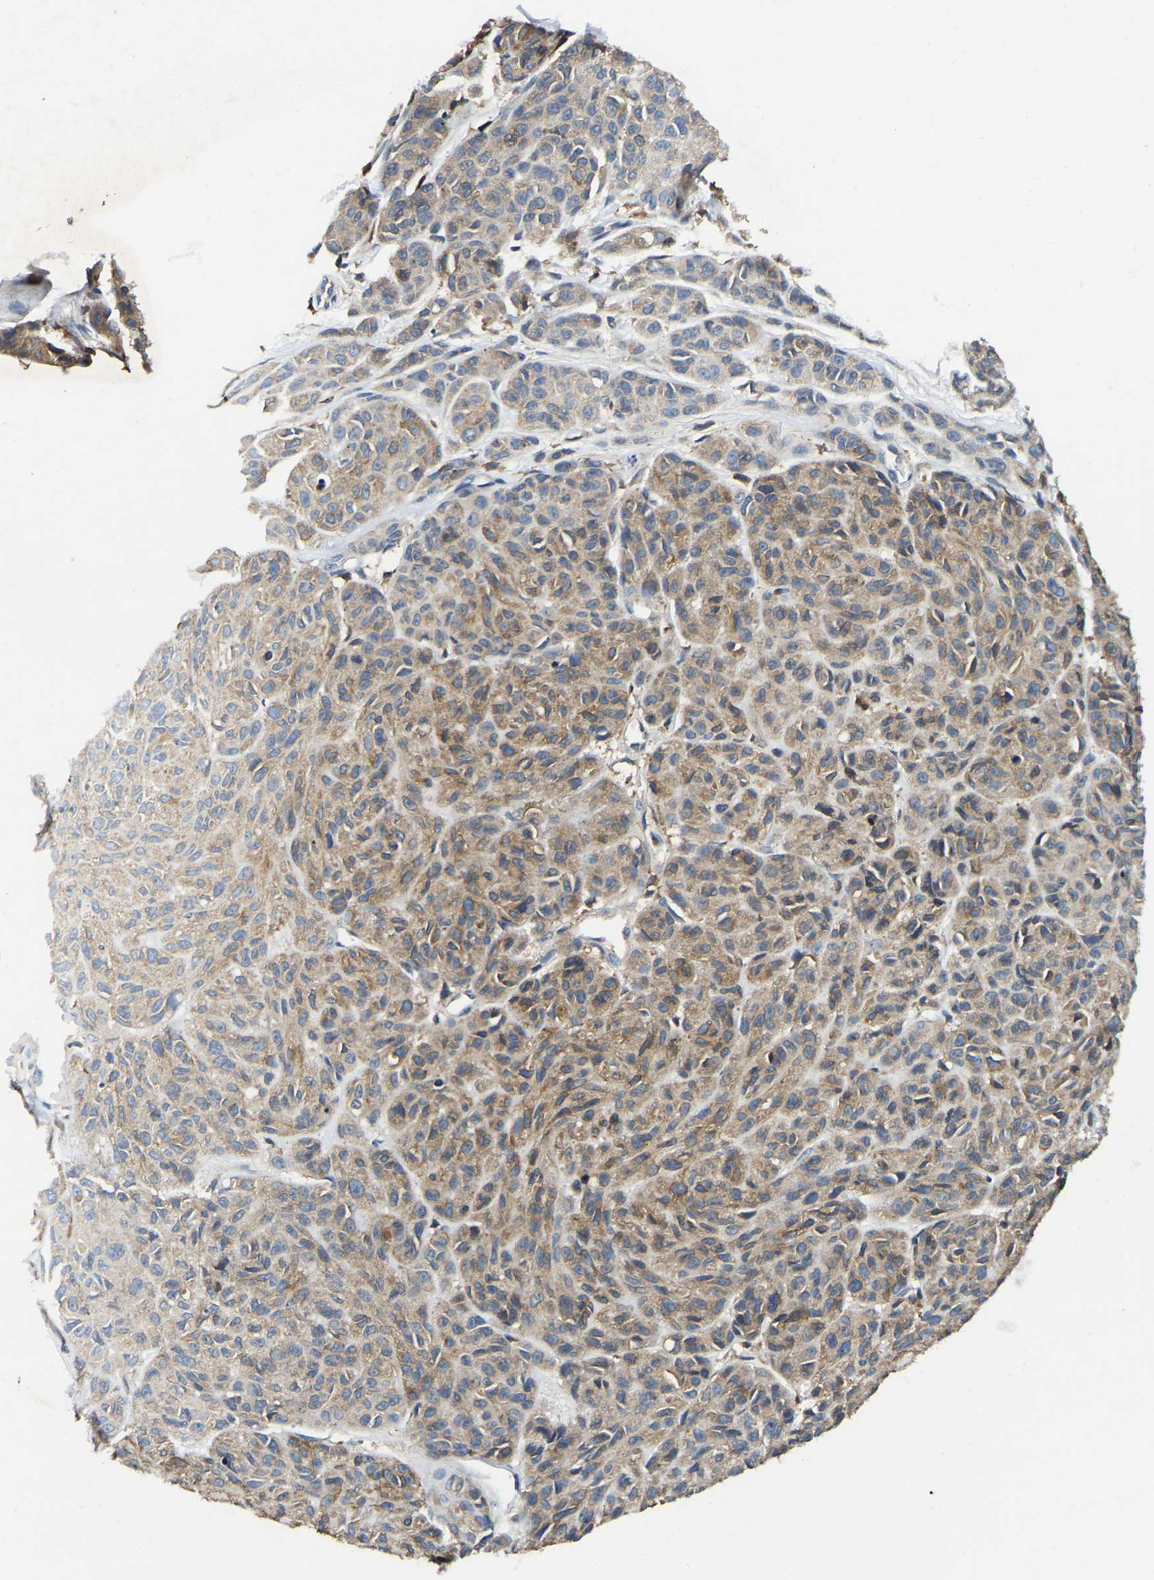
{"staining": {"intensity": "weak", "quantity": ">75%", "location": "cytoplasmic/membranous"}, "tissue": "melanoma", "cell_type": "Tumor cells", "image_type": "cancer", "snomed": [{"axis": "morphology", "description": "Malignant melanoma, NOS"}, {"axis": "topography", "description": "Skin"}], "caption": "Human malignant melanoma stained for a protein (brown) demonstrates weak cytoplasmic/membranous positive expression in about >75% of tumor cells.", "gene": "SMPD2", "patient": {"sex": "male", "age": 62}}